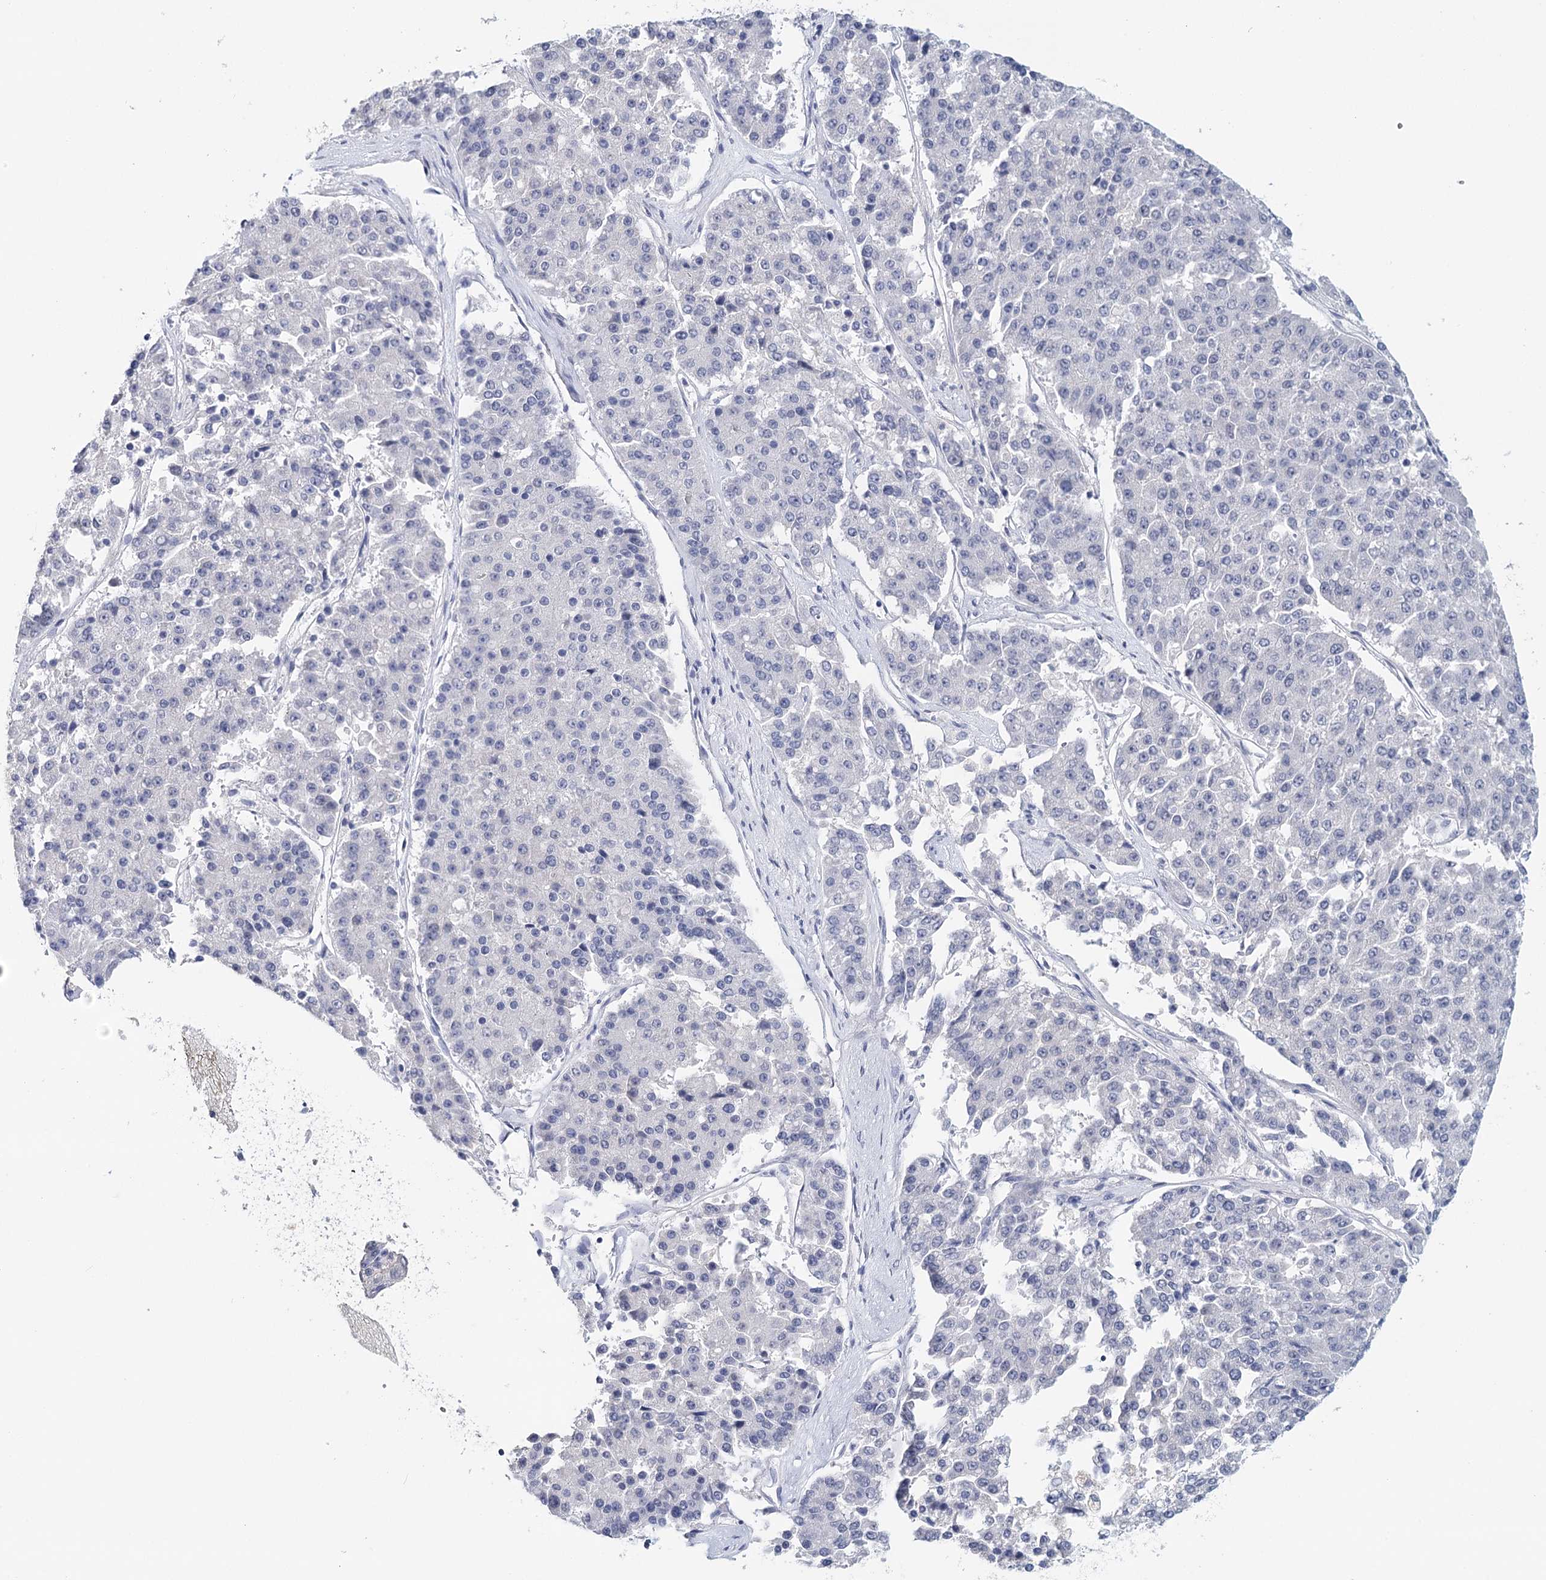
{"staining": {"intensity": "negative", "quantity": "none", "location": "none"}, "tissue": "pancreatic cancer", "cell_type": "Tumor cells", "image_type": "cancer", "snomed": [{"axis": "morphology", "description": "Adenocarcinoma, NOS"}, {"axis": "topography", "description": "Pancreas"}], "caption": "There is no significant positivity in tumor cells of pancreatic cancer (adenocarcinoma).", "gene": "HSPA4L", "patient": {"sex": "male", "age": 50}}